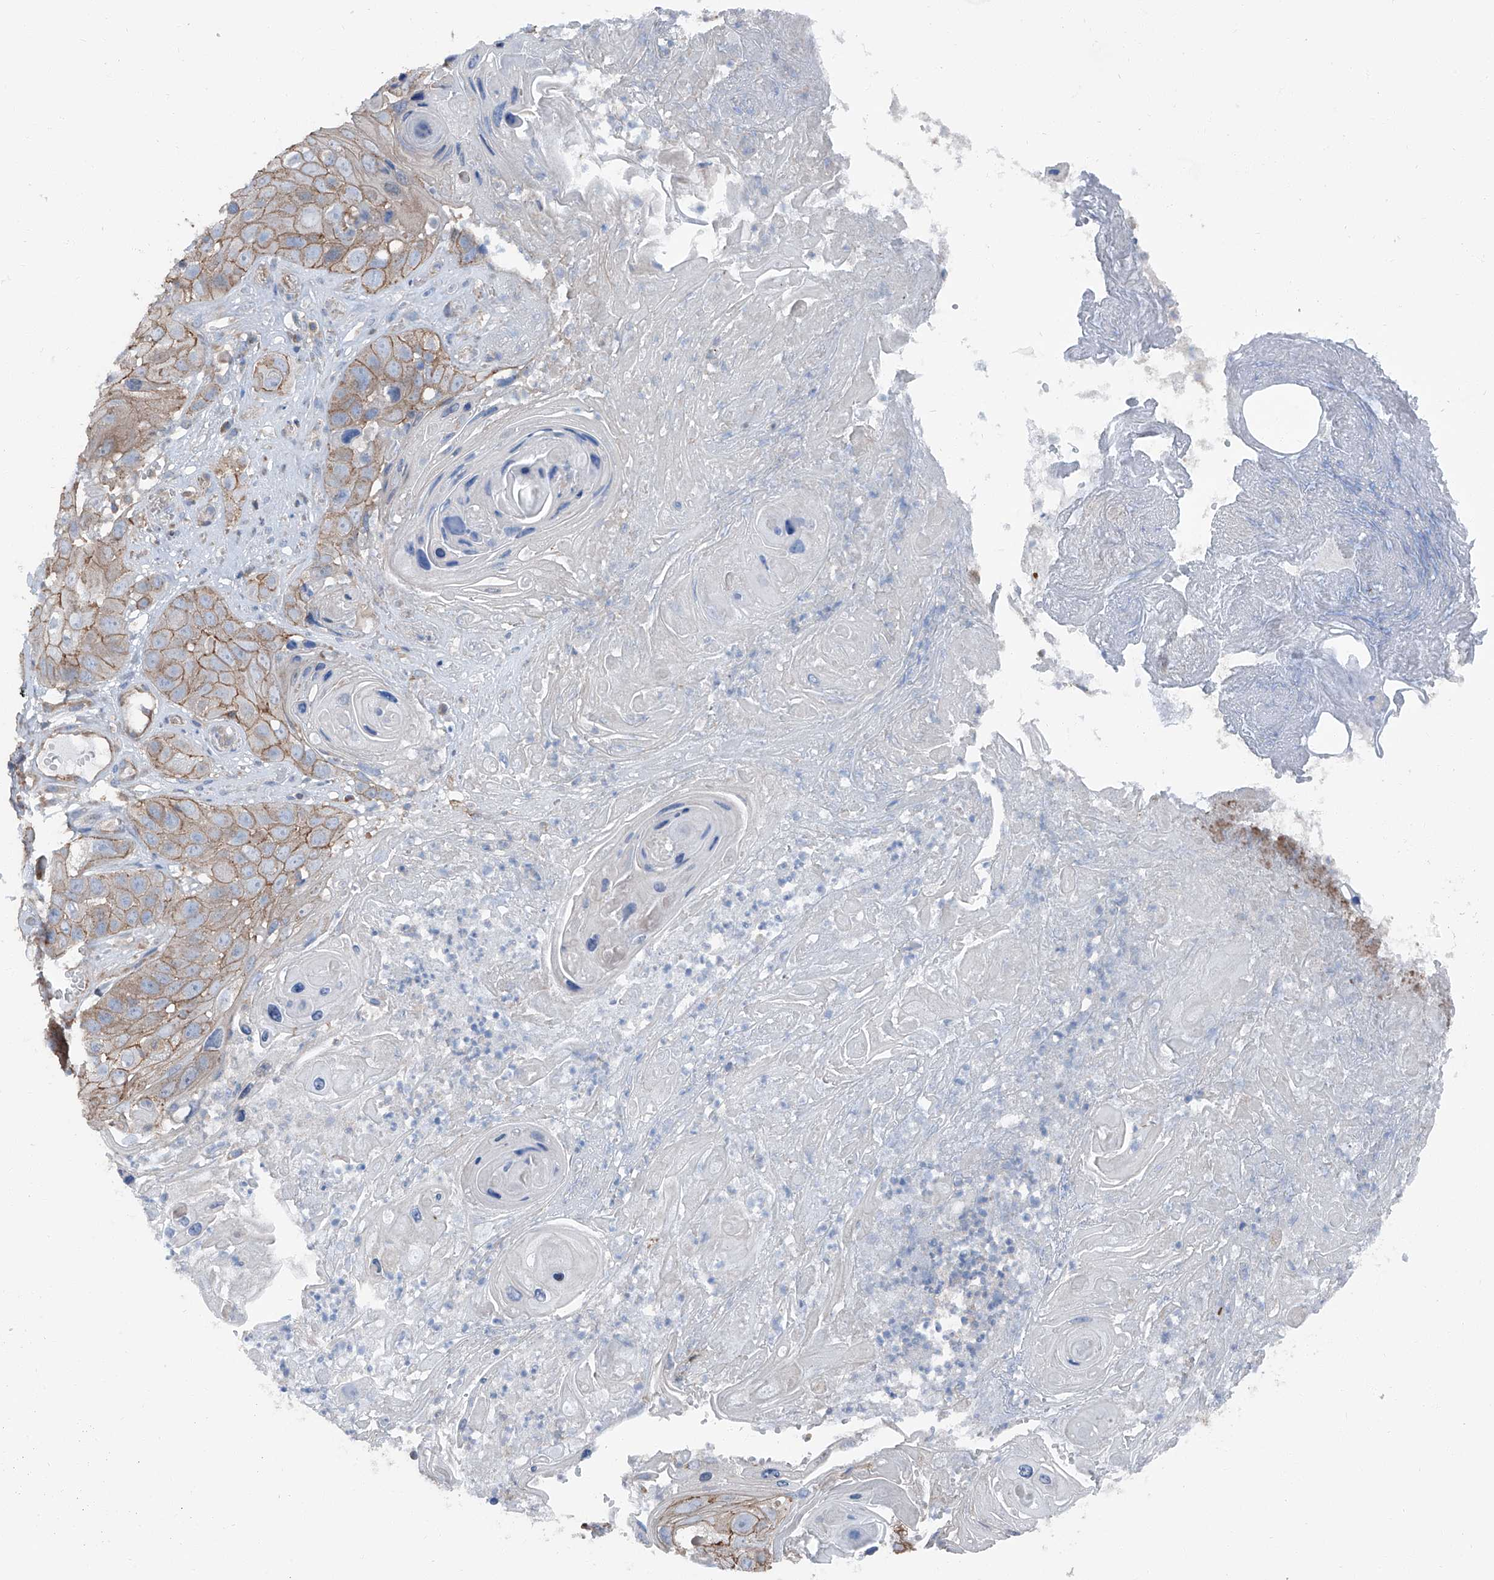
{"staining": {"intensity": "moderate", "quantity": "25%-75%", "location": "cytoplasmic/membranous"}, "tissue": "skin cancer", "cell_type": "Tumor cells", "image_type": "cancer", "snomed": [{"axis": "morphology", "description": "Squamous cell carcinoma, NOS"}, {"axis": "topography", "description": "Skin"}], "caption": "An IHC photomicrograph of neoplastic tissue is shown. Protein staining in brown labels moderate cytoplasmic/membranous positivity in skin squamous cell carcinoma within tumor cells.", "gene": "GPR142", "patient": {"sex": "male", "age": 55}}